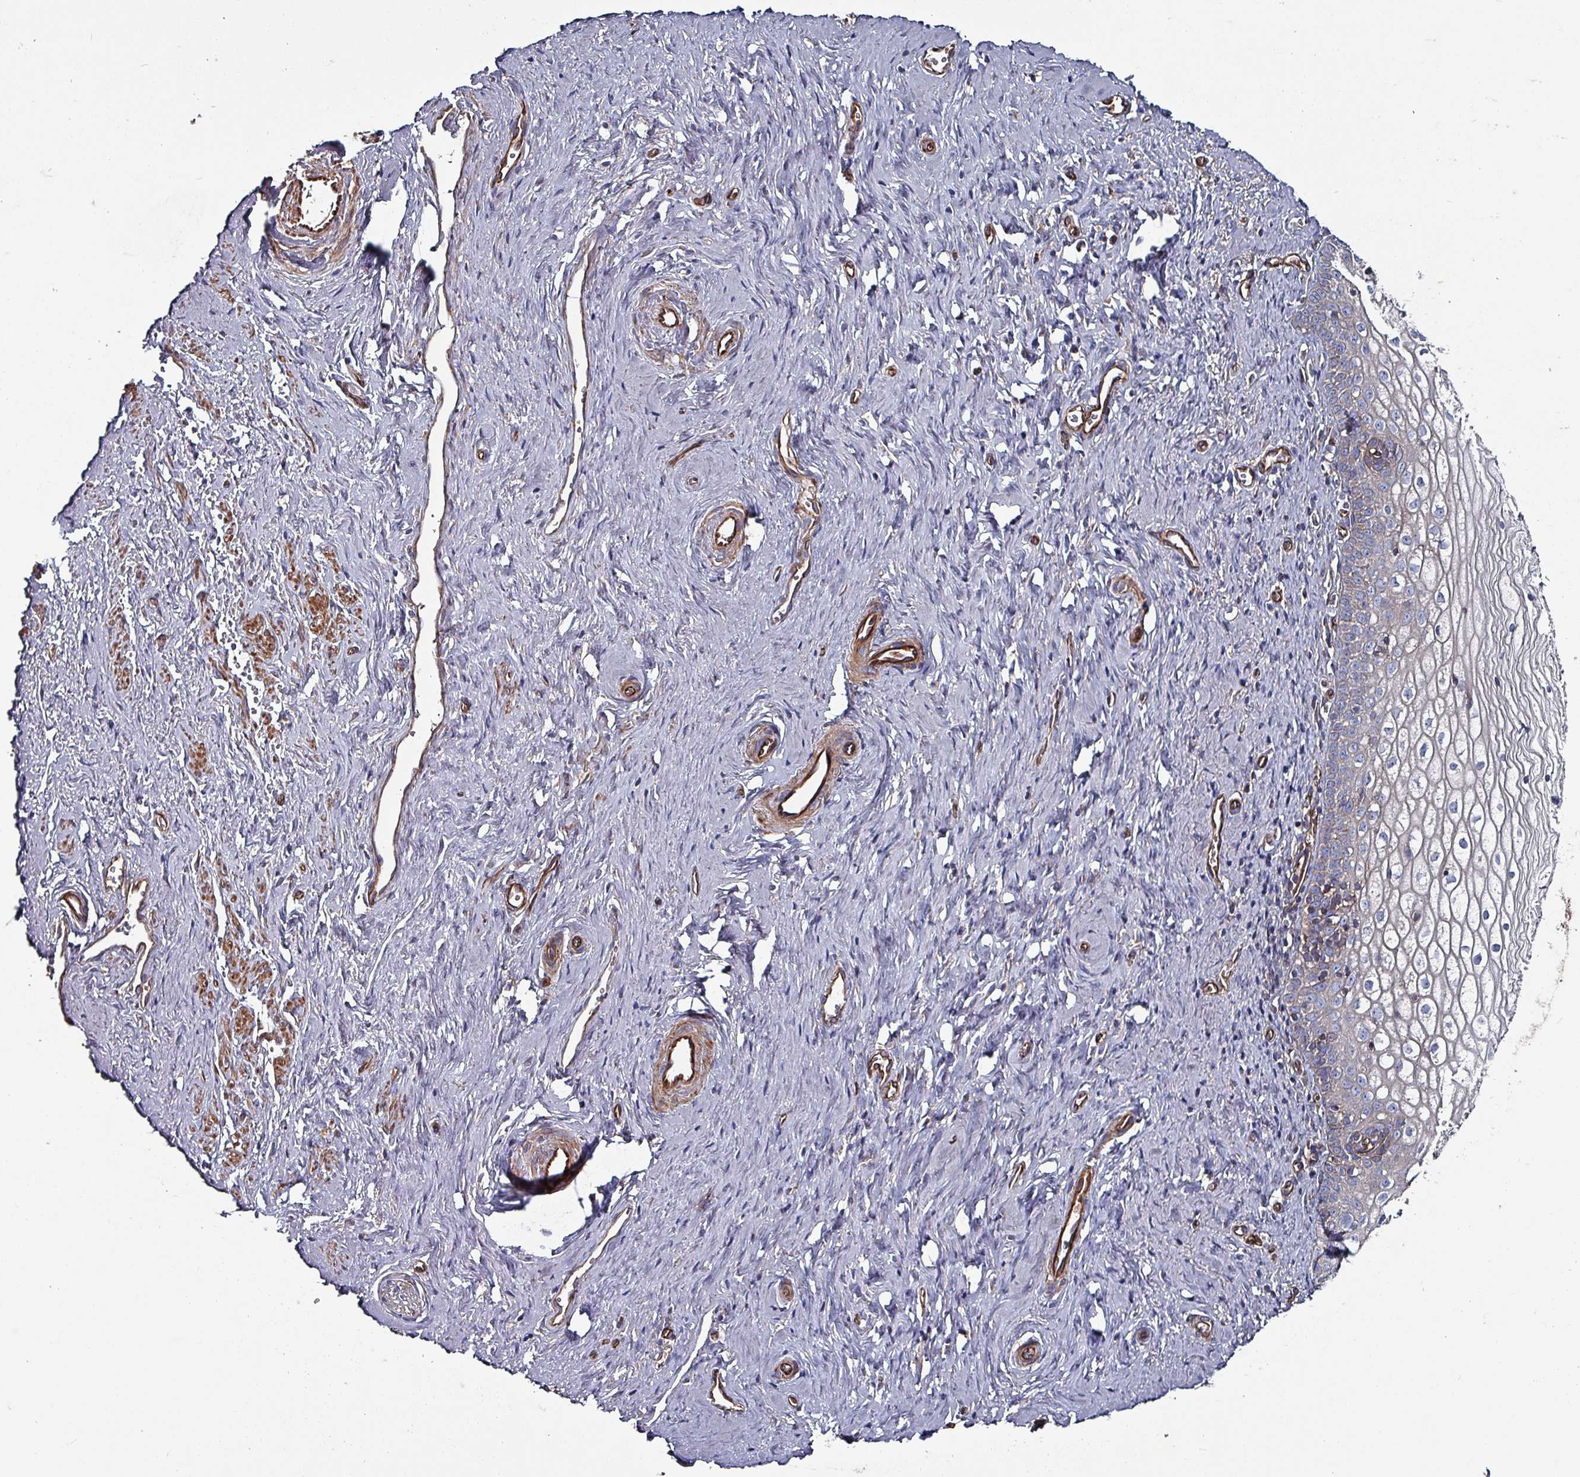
{"staining": {"intensity": "weak", "quantity": "<25%", "location": "cytoplasmic/membranous"}, "tissue": "vagina", "cell_type": "Squamous epithelial cells", "image_type": "normal", "snomed": [{"axis": "morphology", "description": "Normal tissue, NOS"}, {"axis": "topography", "description": "Vagina"}], "caption": "Squamous epithelial cells show no significant protein expression in unremarkable vagina. (DAB immunohistochemistry (IHC) with hematoxylin counter stain).", "gene": "ANO10", "patient": {"sex": "female", "age": 59}}